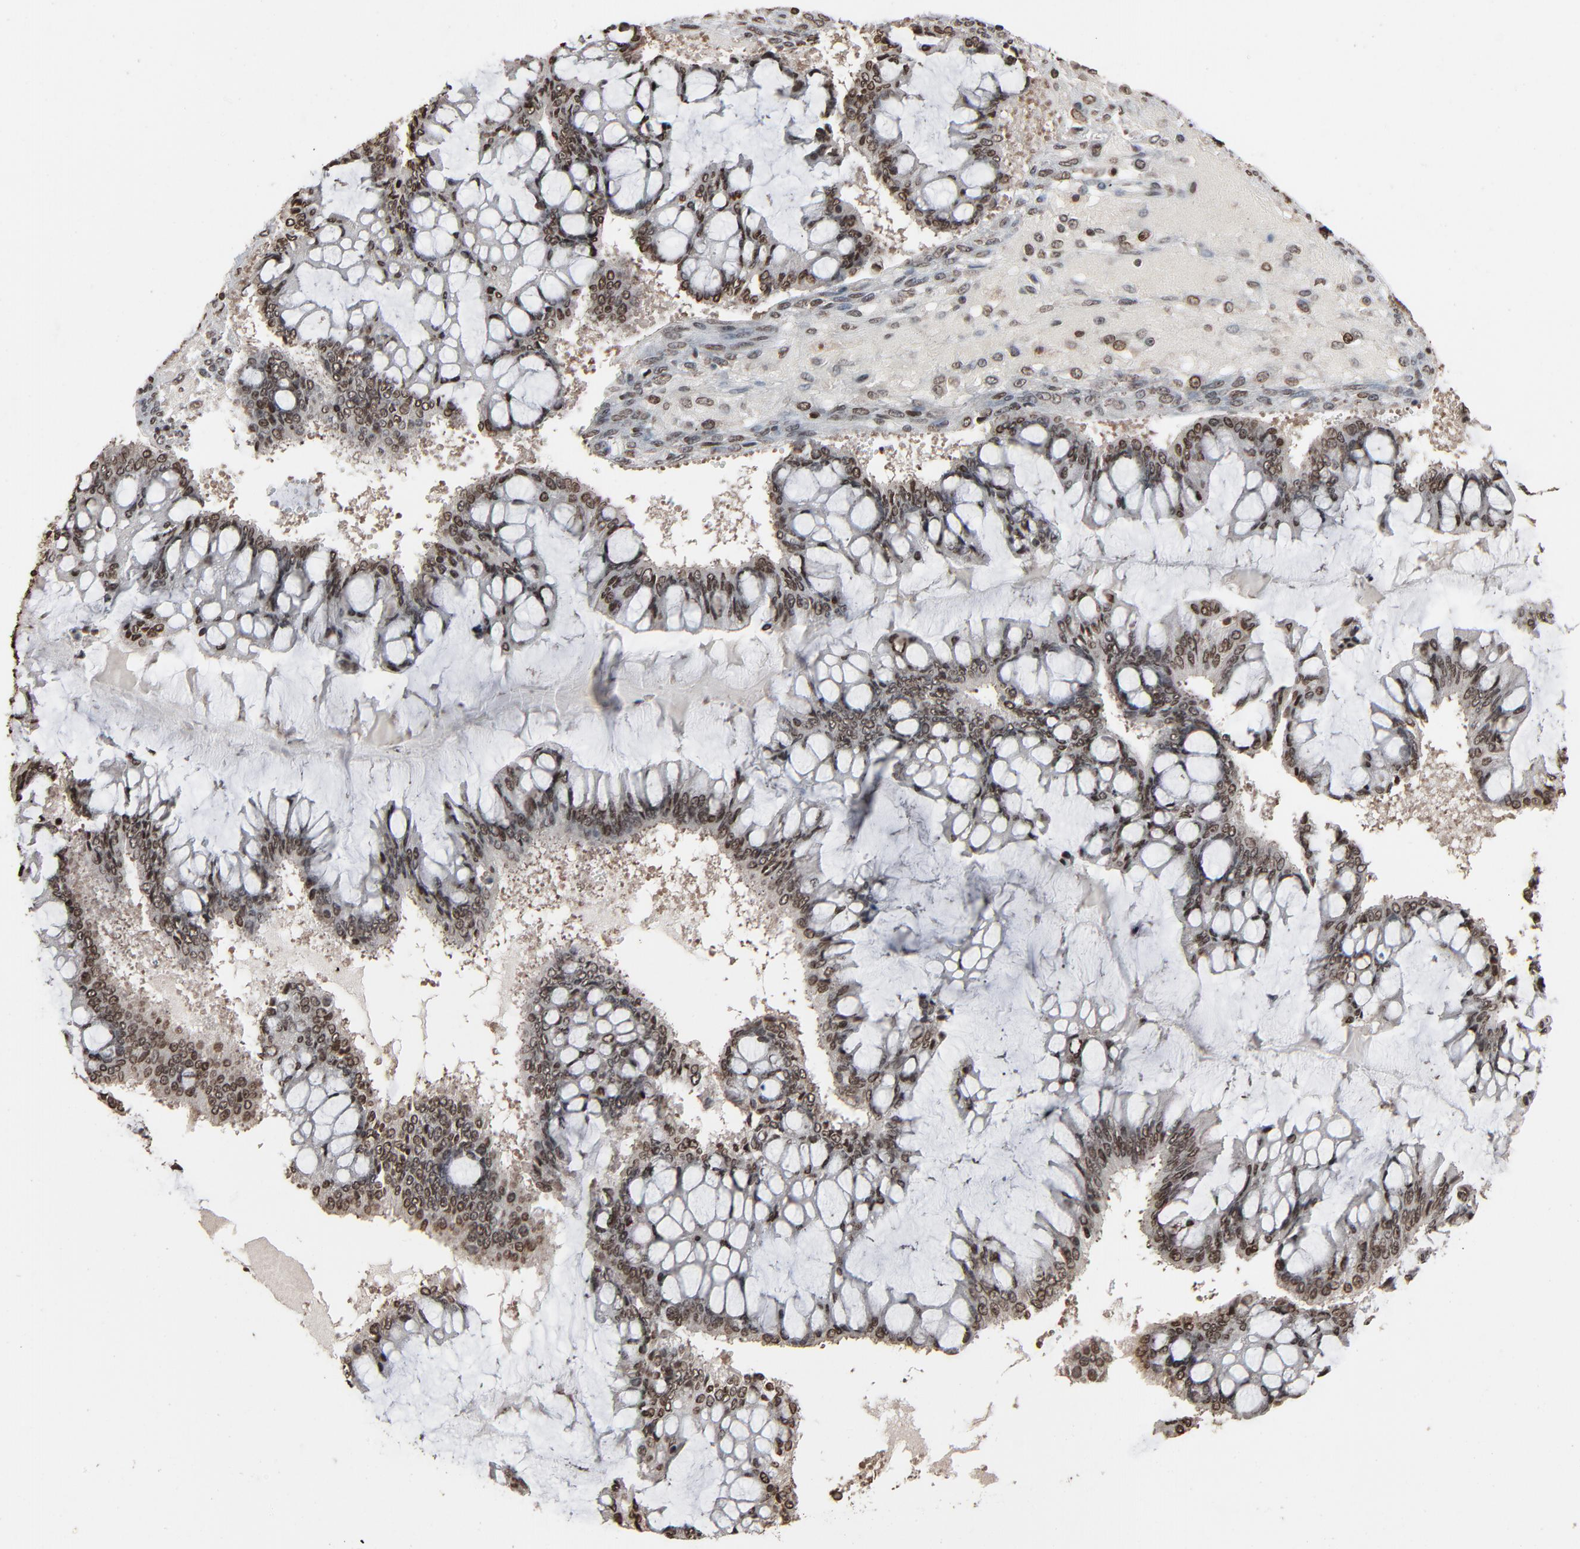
{"staining": {"intensity": "moderate", "quantity": ">75%", "location": "nuclear"}, "tissue": "ovarian cancer", "cell_type": "Tumor cells", "image_type": "cancer", "snomed": [{"axis": "morphology", "description": "Cystadenocarcinoma, mucinous, NOS"}, {"axis": "topography", "description": "Ovary"}], "caption": "This histopathology image reveals ovarian mucinous cystadenocarcinoma stained with immunohistochemistry (IHC) to label a protein in brown. The nuclear of tumor cells show moderate positivity for the protein. Nuclei are counter-stained blue.", "gene": "RPS6KA3", "patient": {"sex": "female", "age": 73}}